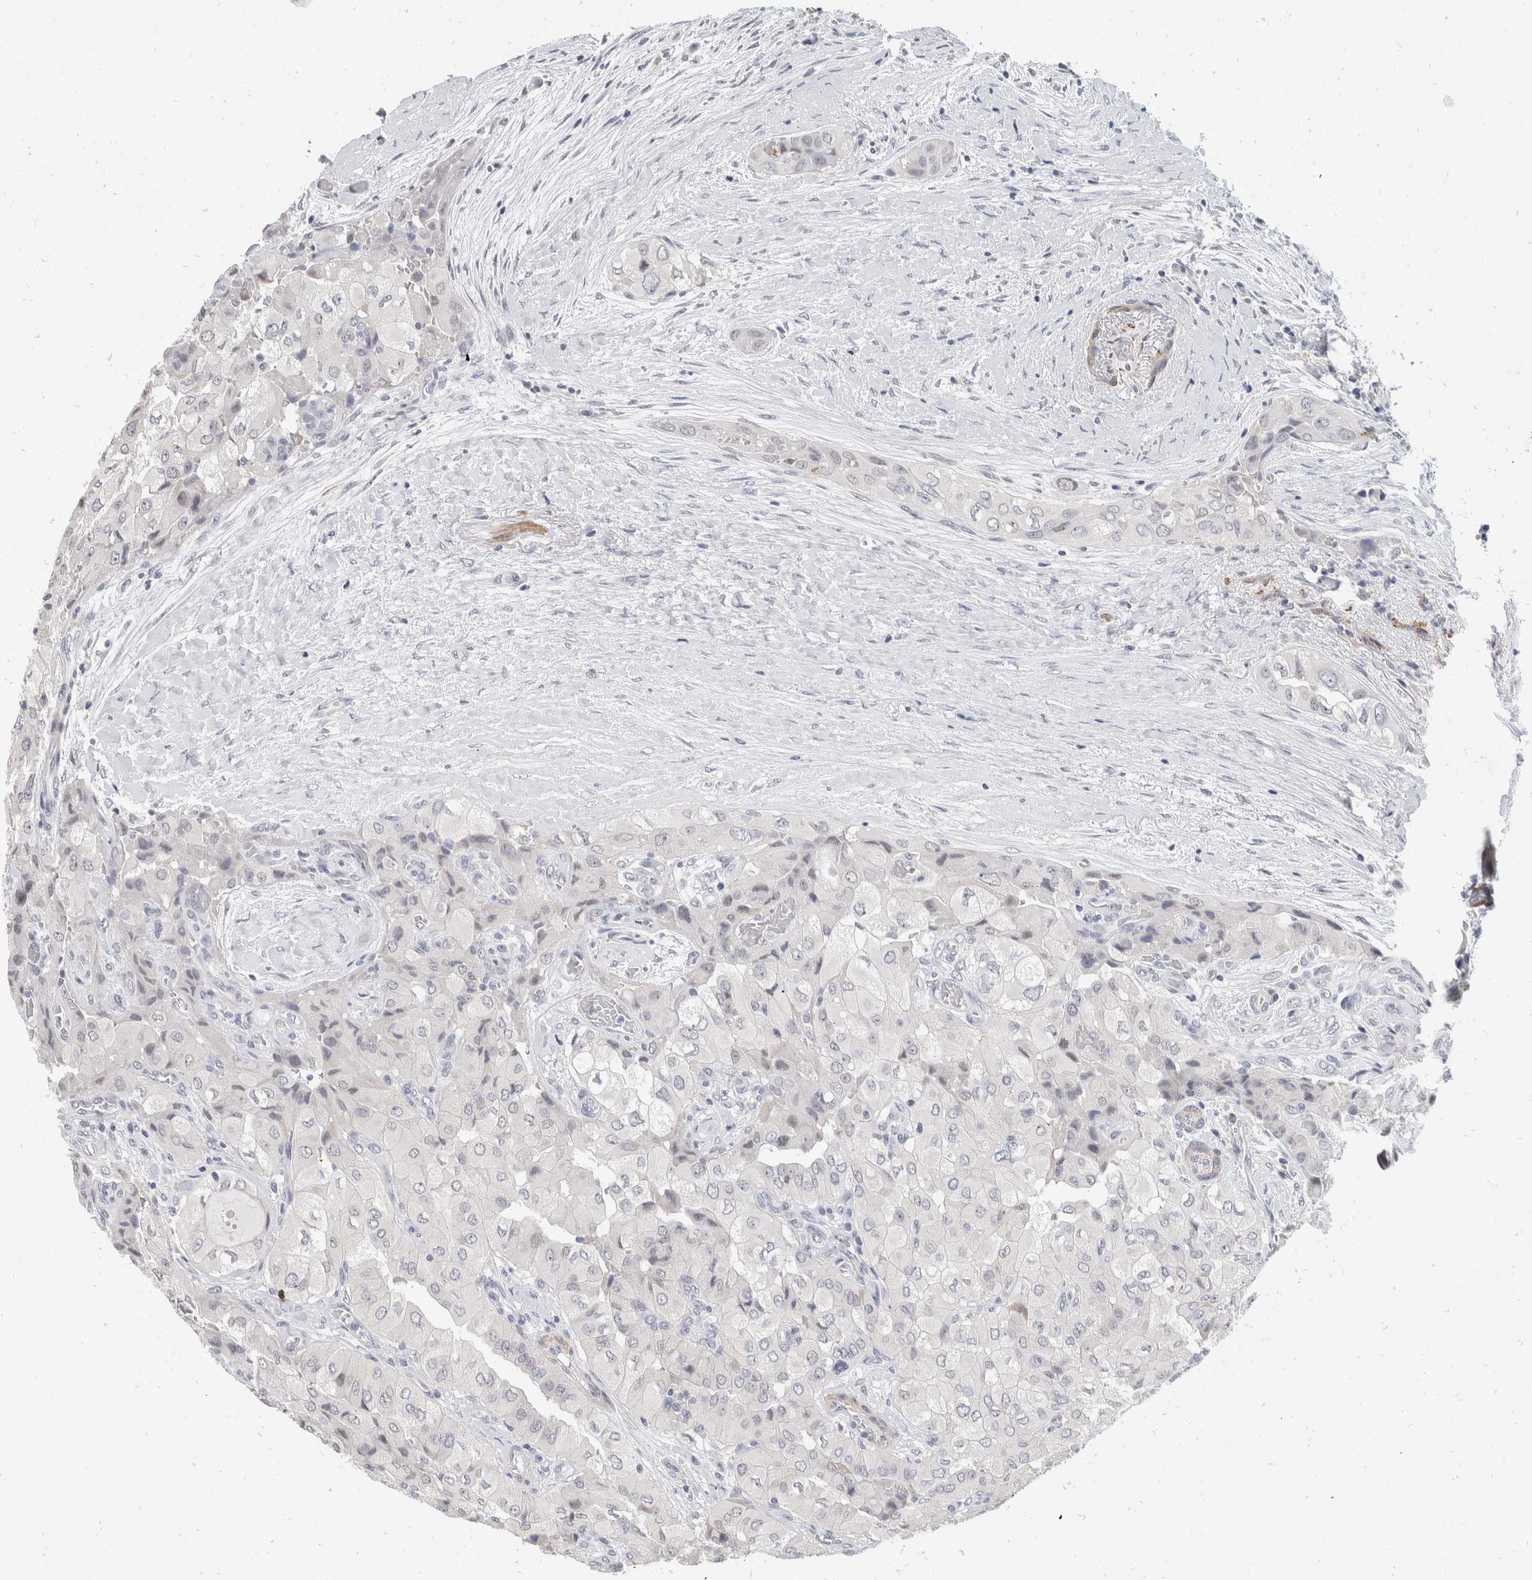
{"staining": {"intensity": "negative", "quantity": "none", "location": "none"}, "tissue": "thyroid cancer", "cell_type": "Tumor cells", "image_type": "cancer", "snomed": [{"axis": "morphology", "description": "Papillary adenocarcinoma, NOS"}, {"axis": "topography", "description": "Thyroid gland"}], "caption": "Tumor cells are negative for brown protein staining in thyroid papillary adenocarcinoma.", "gene": "CATSPERD", "patient": {"sex": "female", "age": 59}}